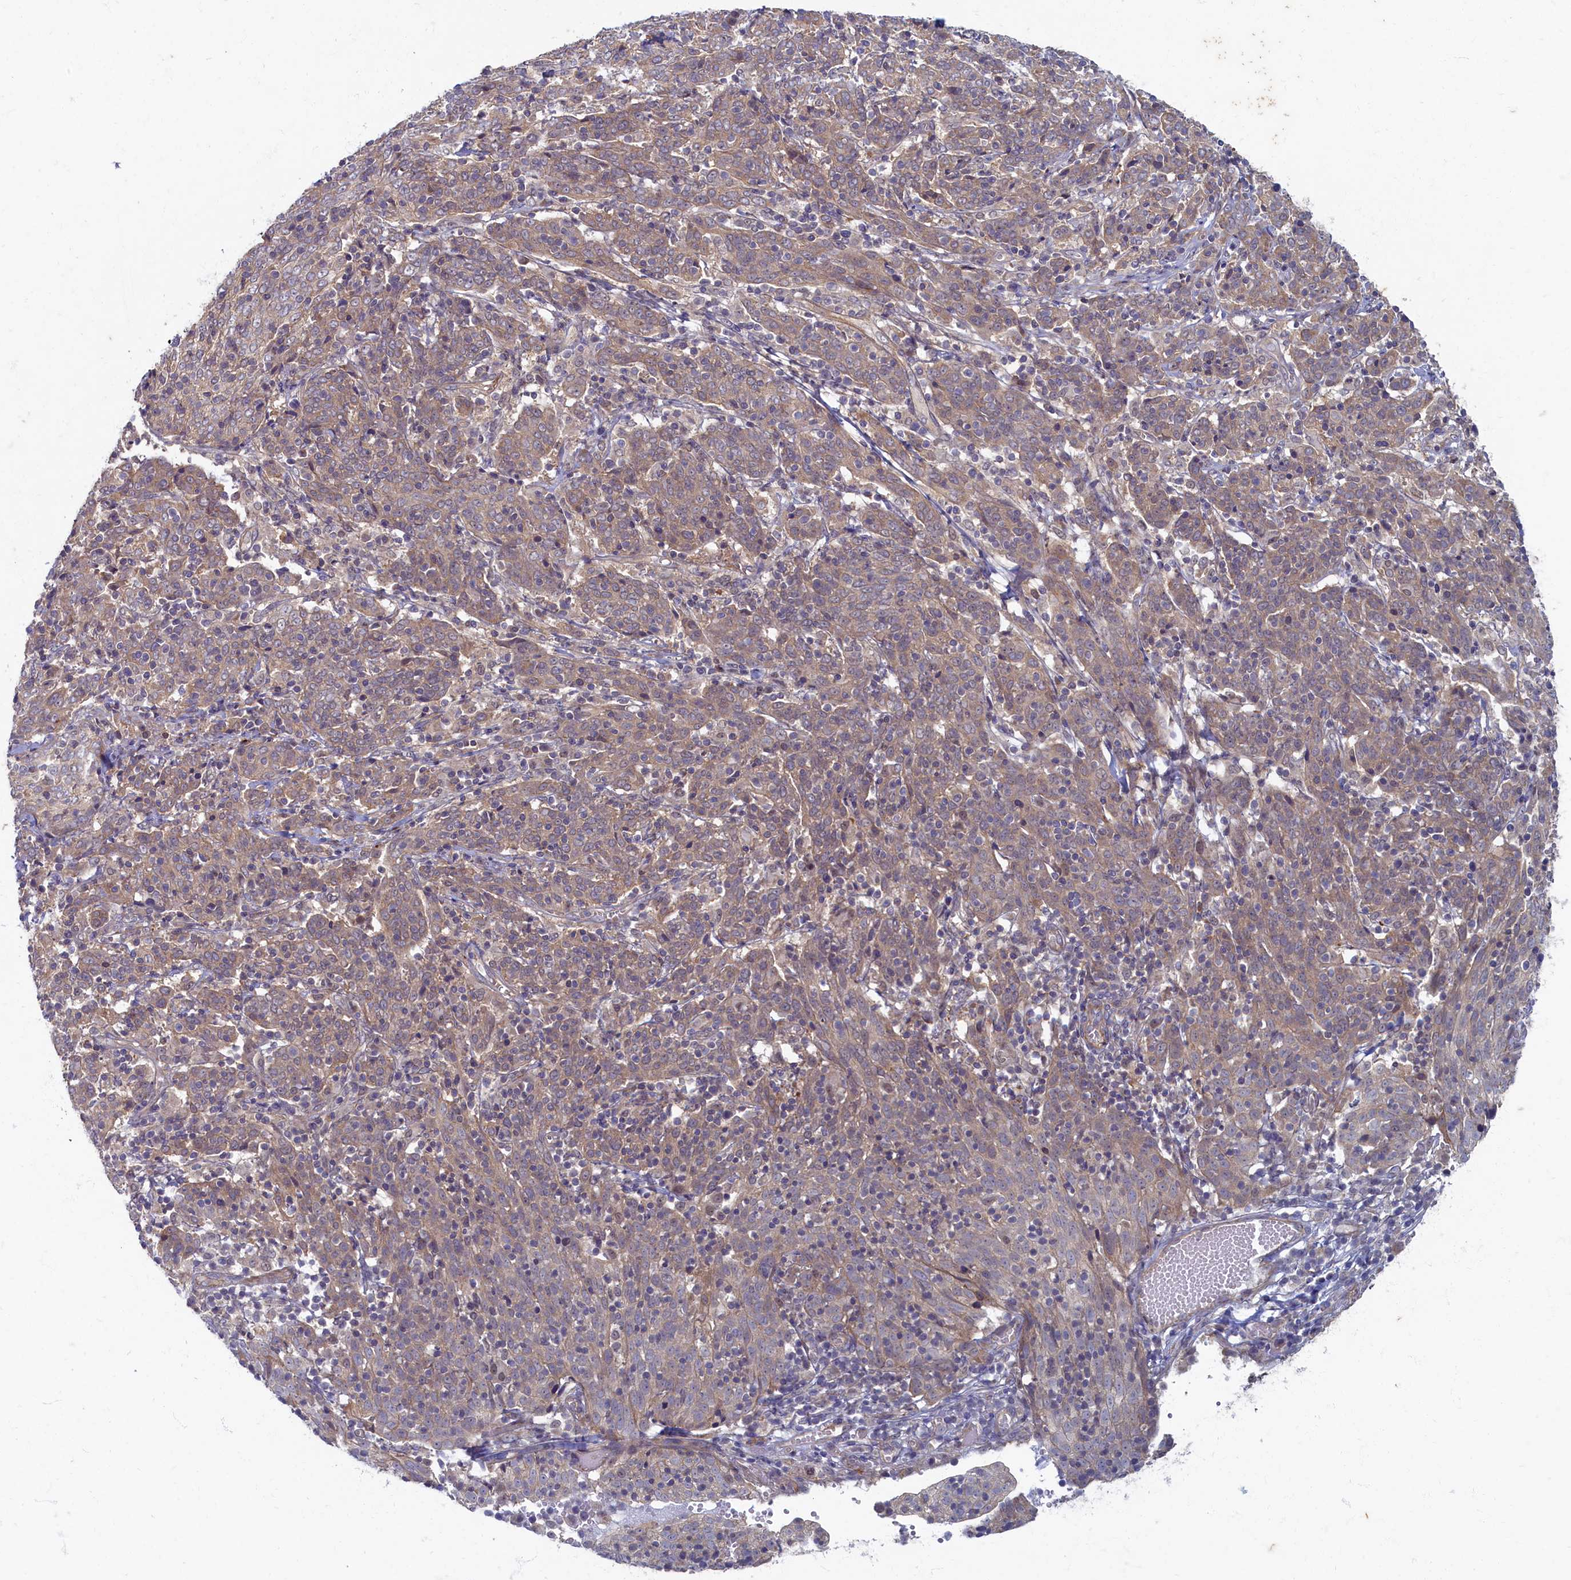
{"staining": {"intensity": "weak", "quantity": "25%-75%", "location": "cytoplasmic/membranous"}, "tissue": "cervical cancer", "cell_type": "Tumor cells", "image_type": "cancer", "snomed": [{"axis": "morphology", "description": "Squamous cell carcinoma, NOS"}, {"axis": "topography", "description": "Cervix"}], "caption": "Approximately 25%-75% of tumor cells in cervical squamous cell carcinoma show weak cytoplasmic/membranous protein expression as visualized by brown immunohistochemical staining.", "gene": "WDR59", "patient": {"sex": "female", "age": 67}}